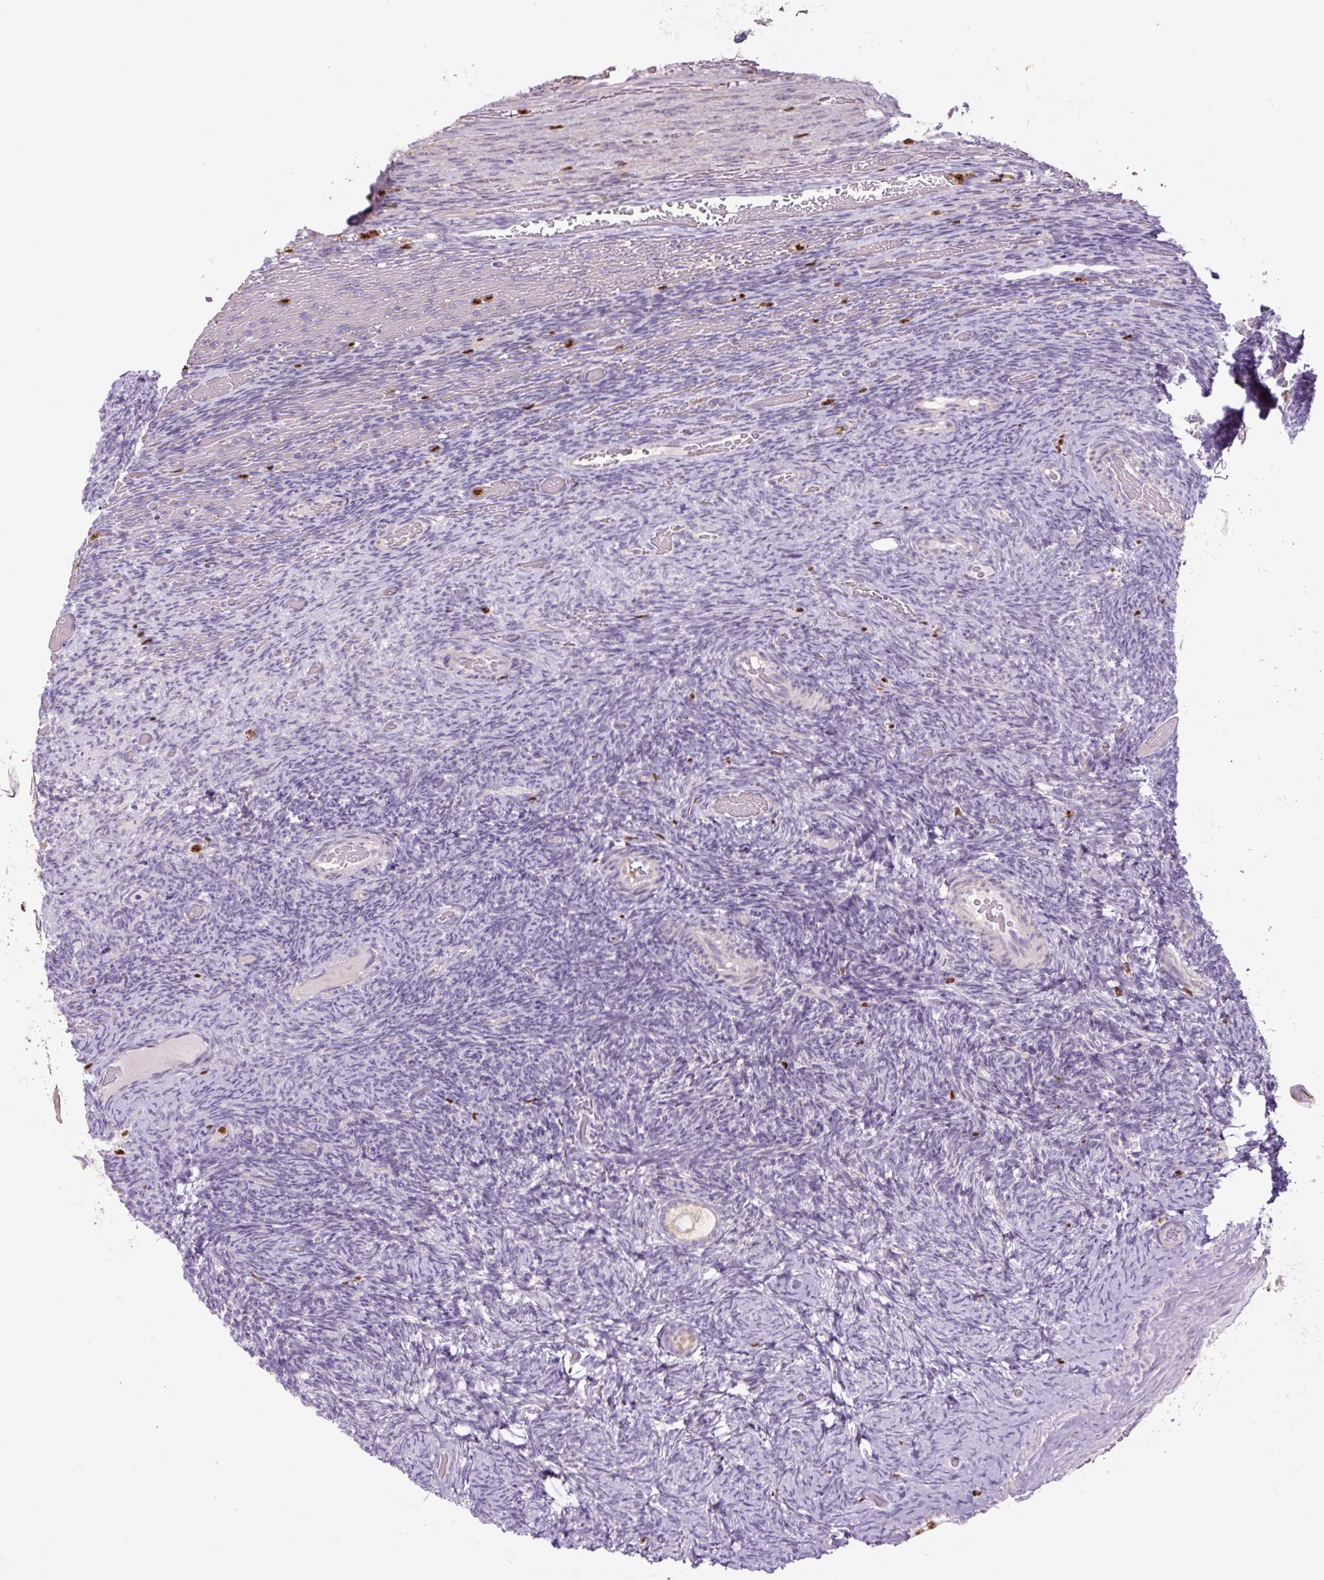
{"staining": {"intensity": "negative", "quantity": "none", "location": "none"}, "tissue": "ovary", "cell_type": "Follicle cells", "image_type": "normal", "snomed": [{"axis": "morphology", "description": "Normal tissue, NOS"}, {"axis": "topography", "description": "Ovary"}], "caption": "This is an IHC histopathology image of unremarkable ovary. There is no expression in follicle cells.", "gene": "SPI1", "patient": {"sex": "female", "age": 34}}